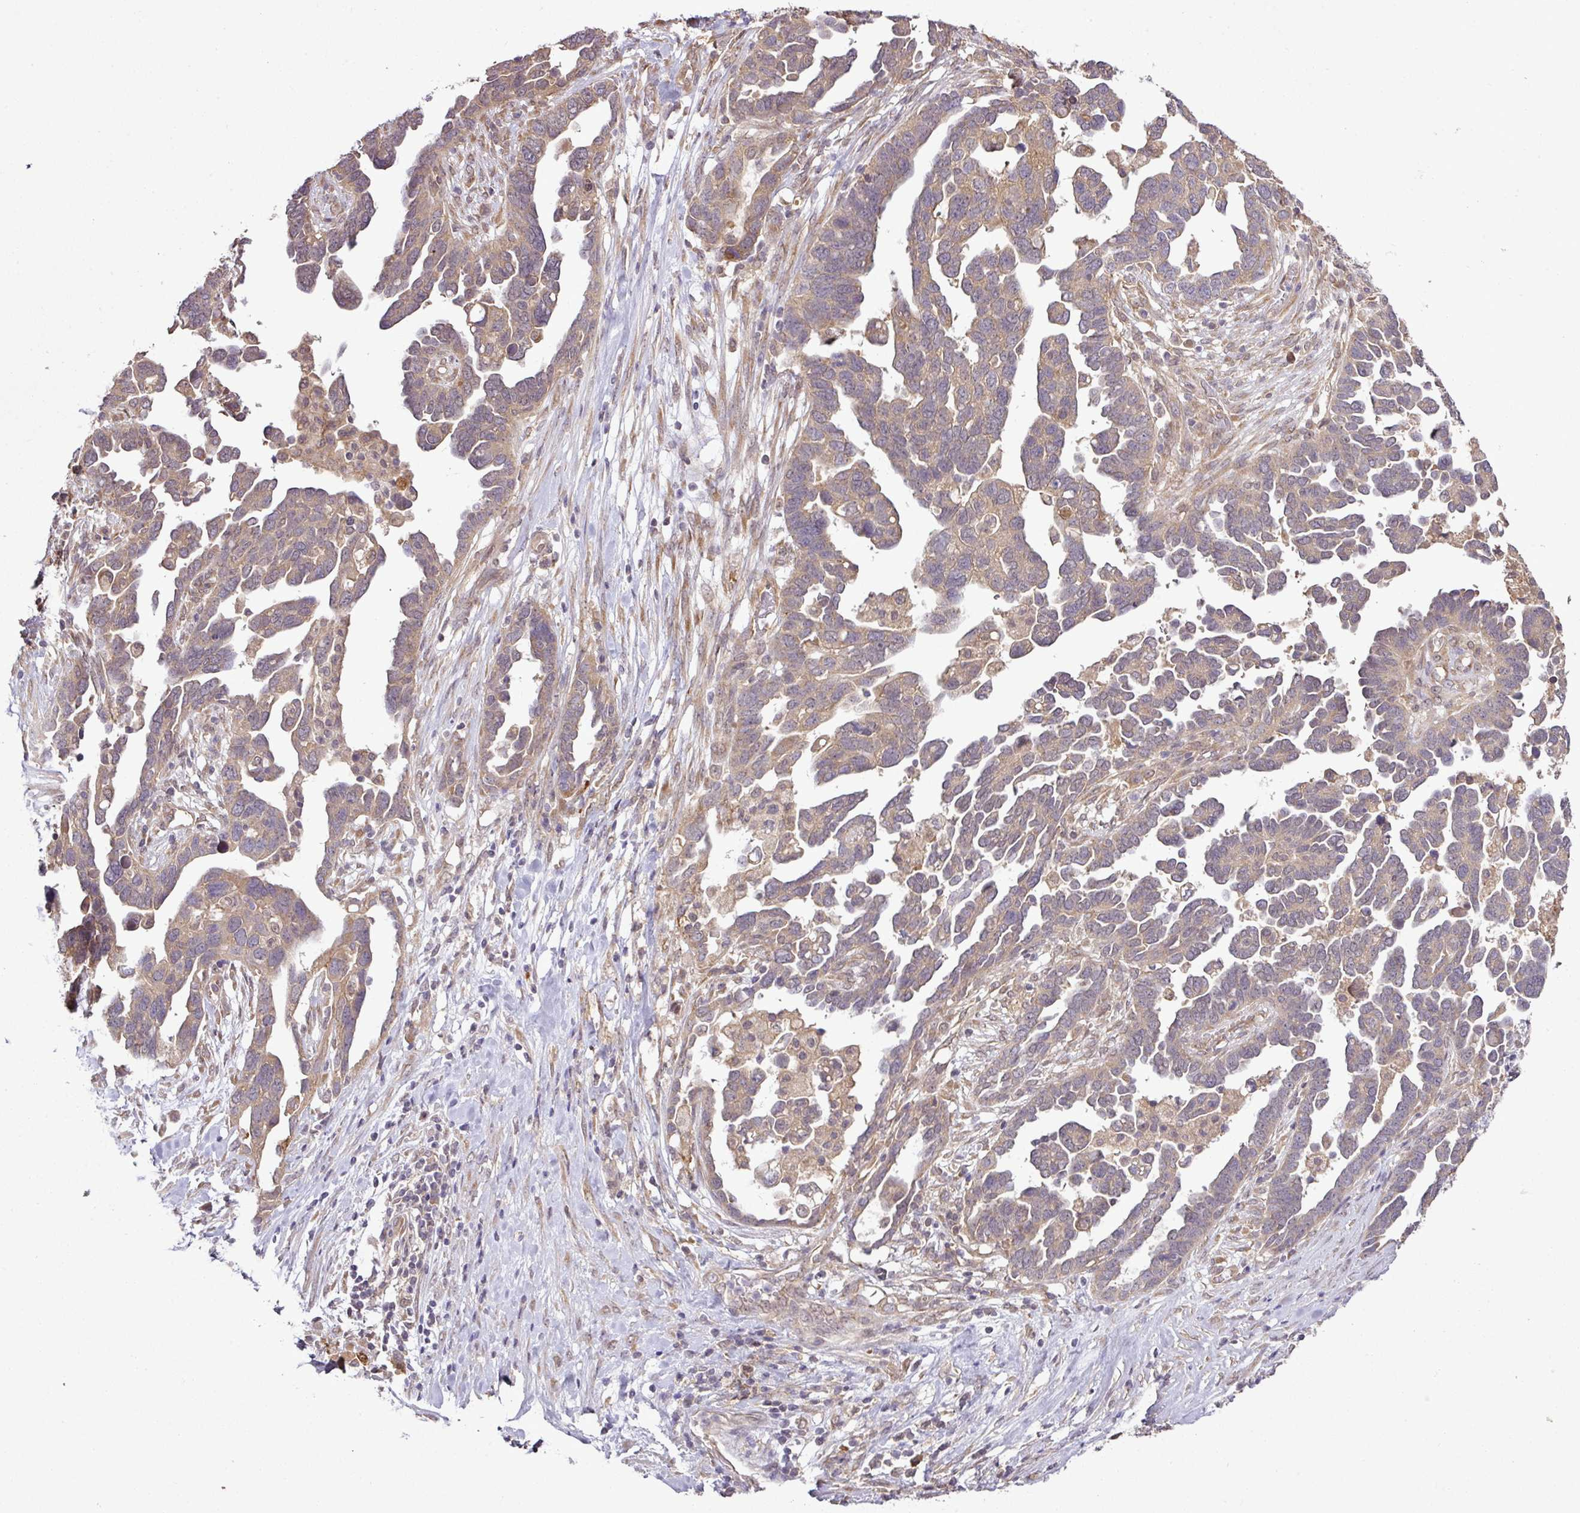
{"staining": {"intensity": "weak", "quantity": ">75%", "location": "cytoplasmic/membranous"}, "tissue": "ovarian cancer", "cell_type": "Tumor cells", "image_type": "cancer", "snomed": [{"axis": "morphology", "description": "Cystadenocarcinoma, serous, NOS"}, {"axis": "topography", "description": "Ovary"}], "caption": "Approximately >75% of tumor cells in ovarian cancer demonstrate weak cytoplasmic/membranous protein staining as visualized by brown immunohistochemical staining.", "gene": "DNAAF4", "patient": {"sex": "female", "age": 54}}